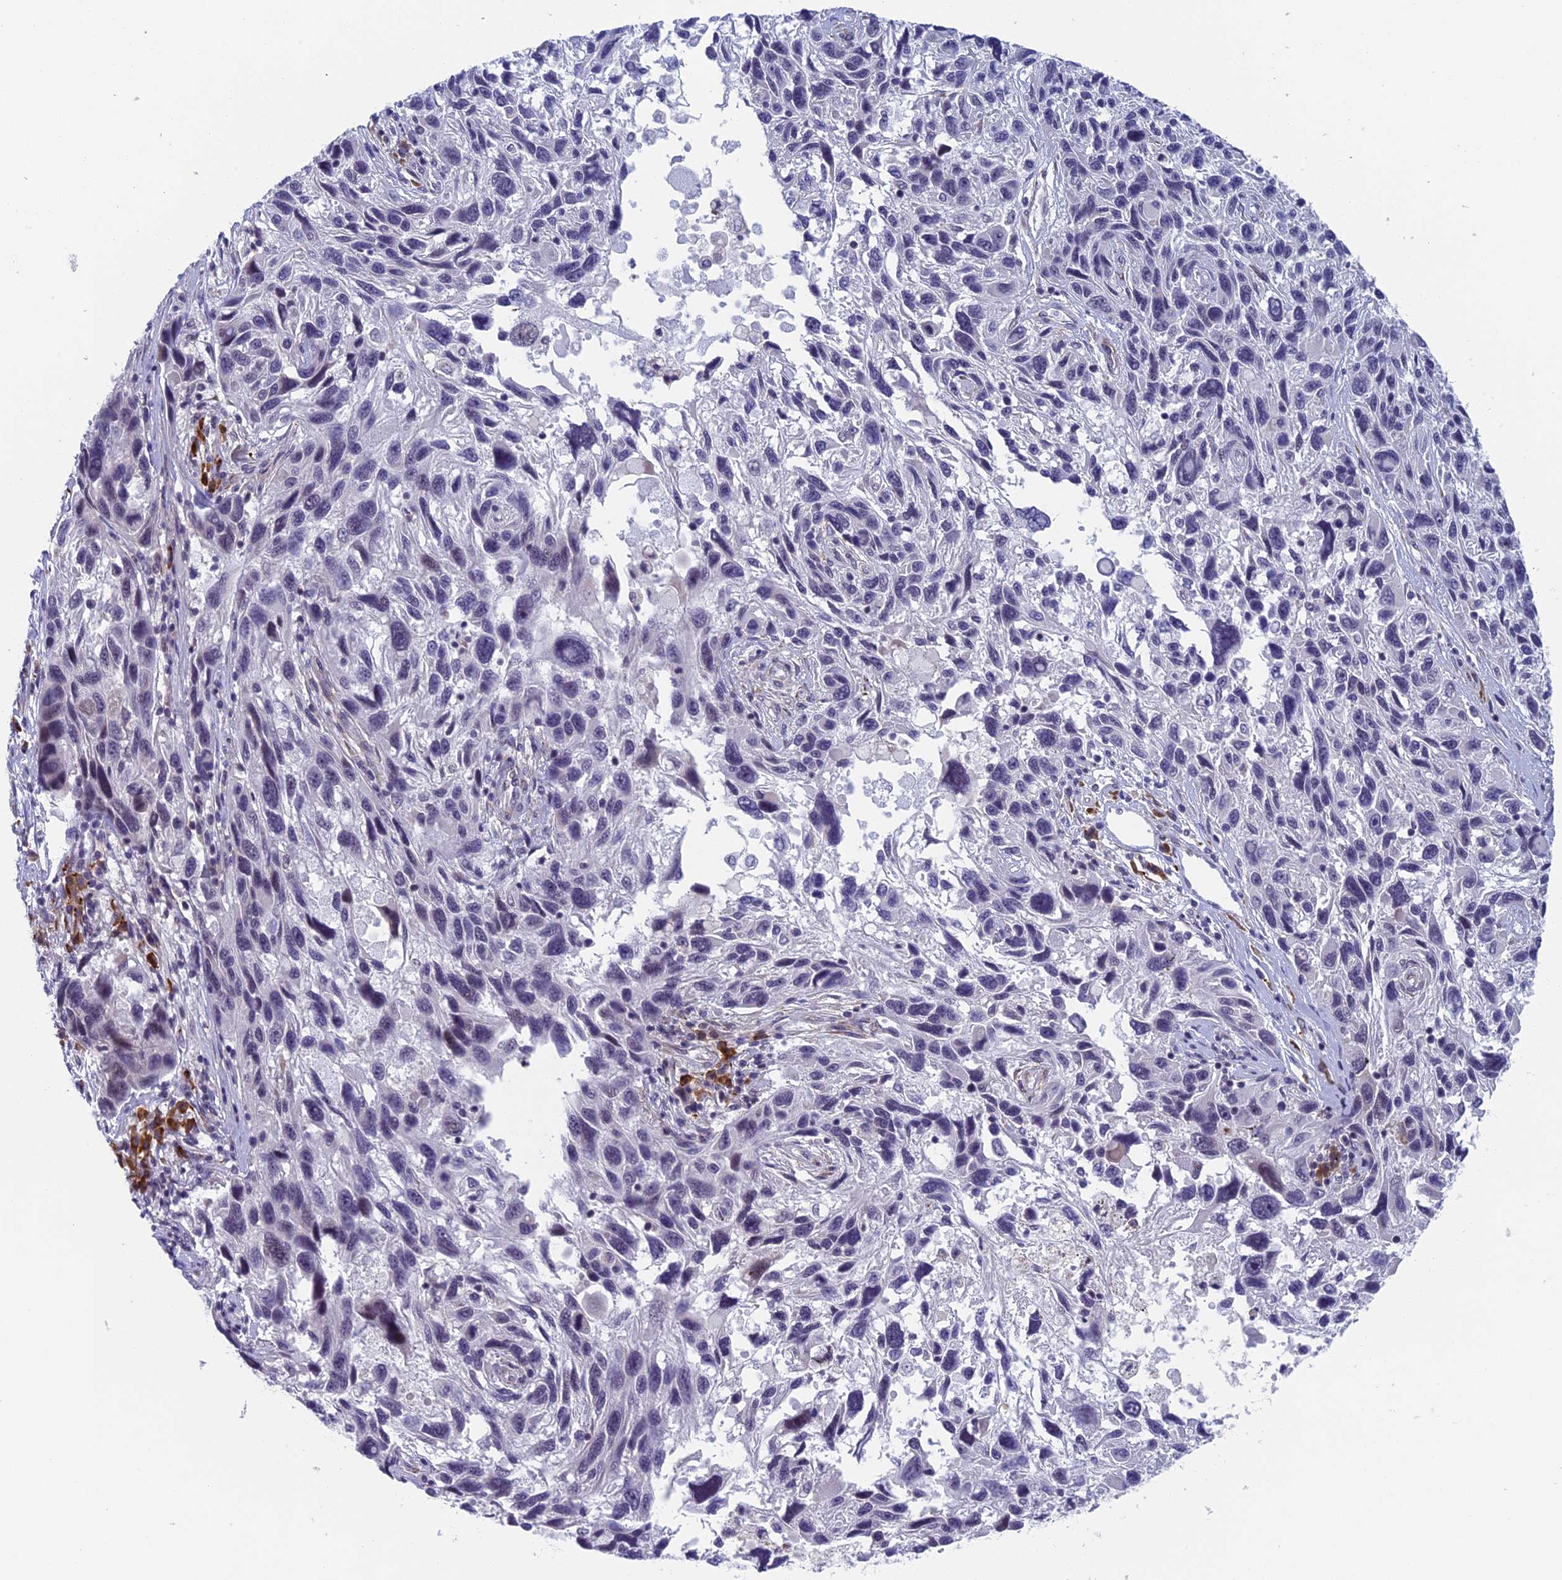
{"staining": {"intensity": "negative", "quantity": "none", "location": "none"}, "tissue": "melanoma", "cell_type": "Tumor cells", "image_type": "cancer", "snomed": [{"axis": "morphology", "description": "Malignant melanoma, NOS"}, {"axis": "topography", "description": "Skin"}], "caption": "This is a image of immunohistochemistry staining of malignant melanoma, which shows no staining in tumor cells.", "gene": "CNEP1R1", "patient": {"sex": "male", "age": 53}}